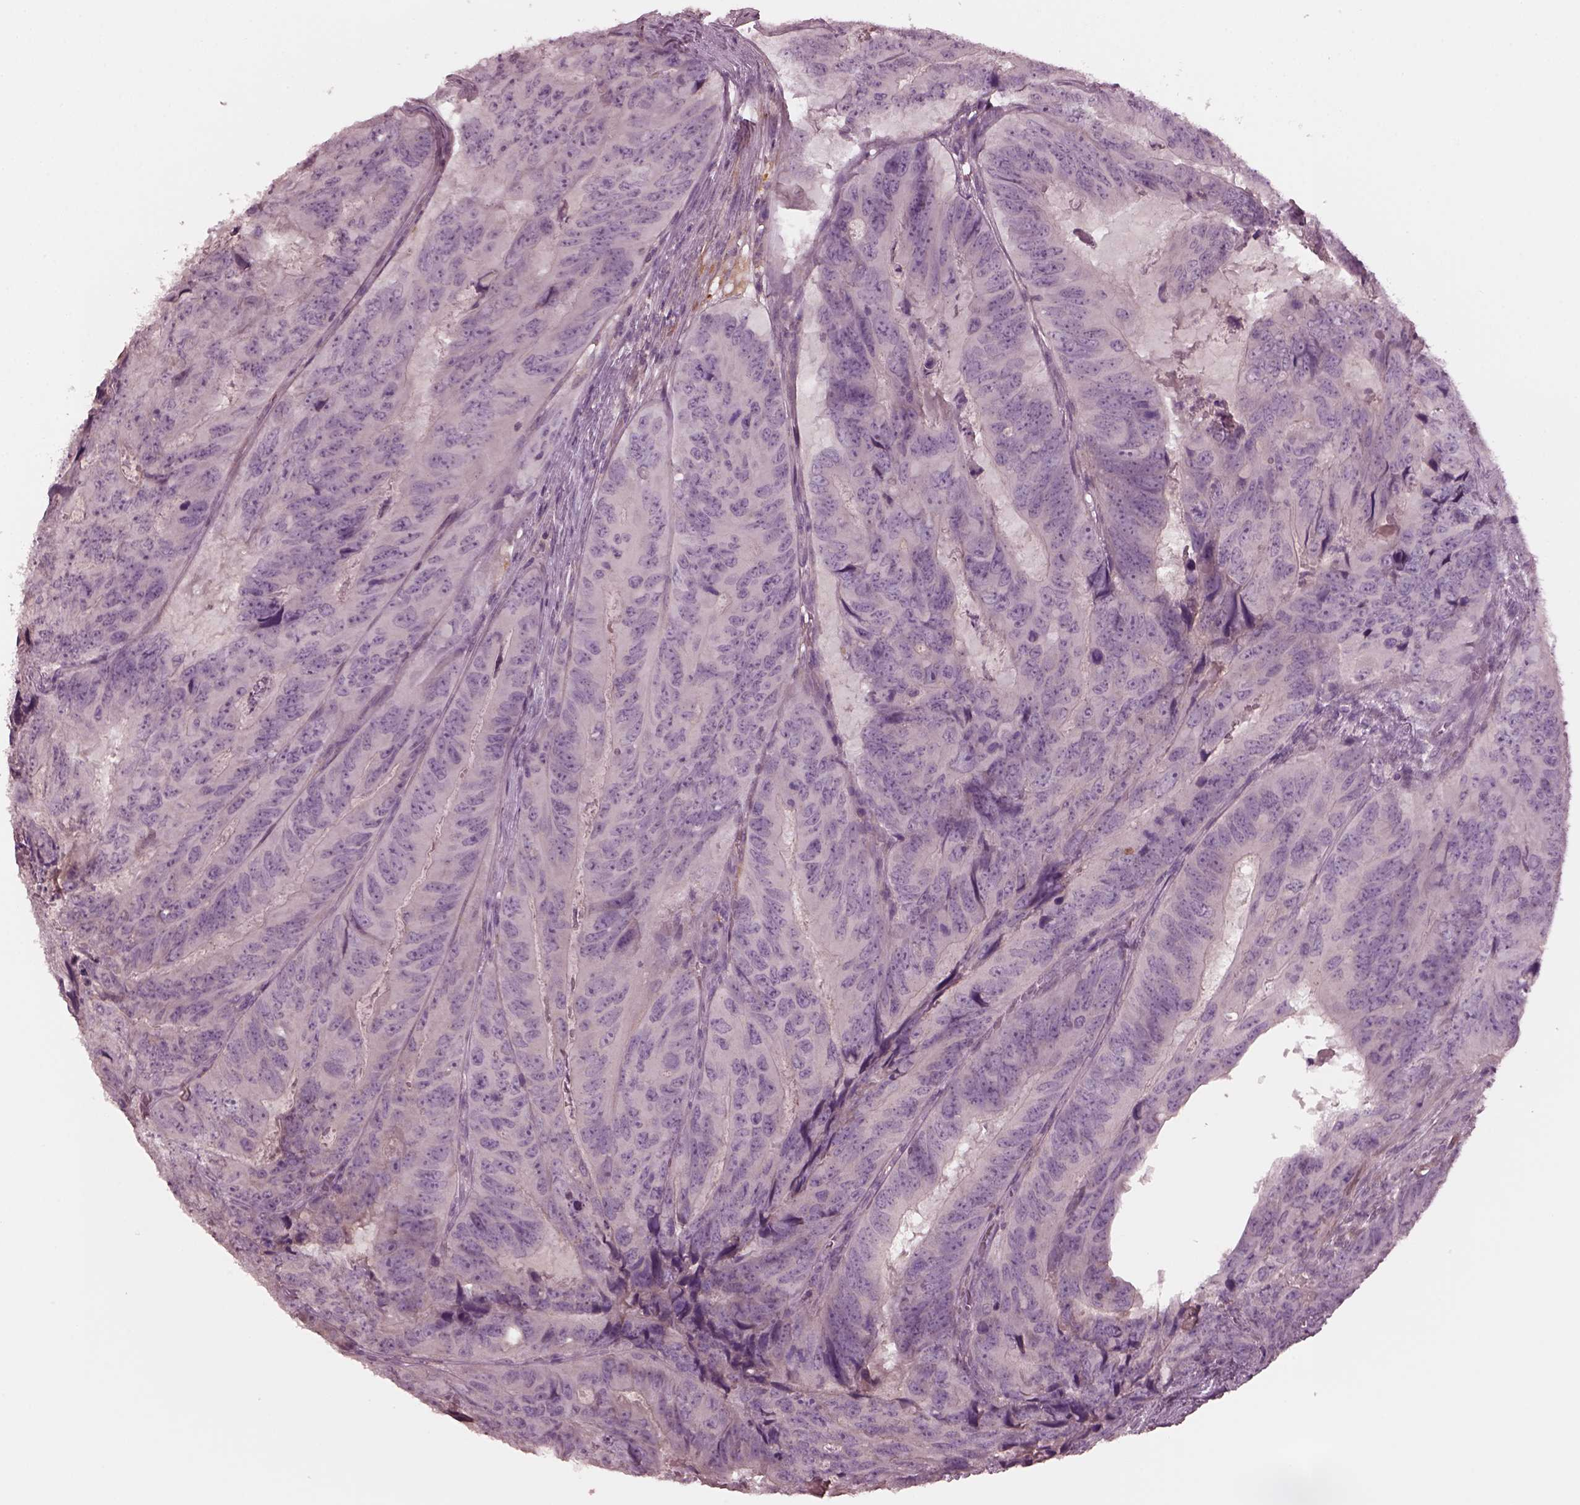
{"staining": {"intensity": "negative", "quantity": "none", "location": "none"}, "tissue": "colorectal cancer", "cell_type": "Tumor cells", "image_type": "cancer", "snomed": [{"axis": "morphology", "description": "Adenocarcinoma, NOS"}, {"axis": "topography", "description": "Colon"}], "caption": "Immunohistochemical staining of adenocarcinoma (colorectal) shows no significant positivity in tumor cells. (Brightfield microscopy of DAB IHC at high magnification).", "gene": "PORCN", "patient": {"sex": "male", "age": 79}}